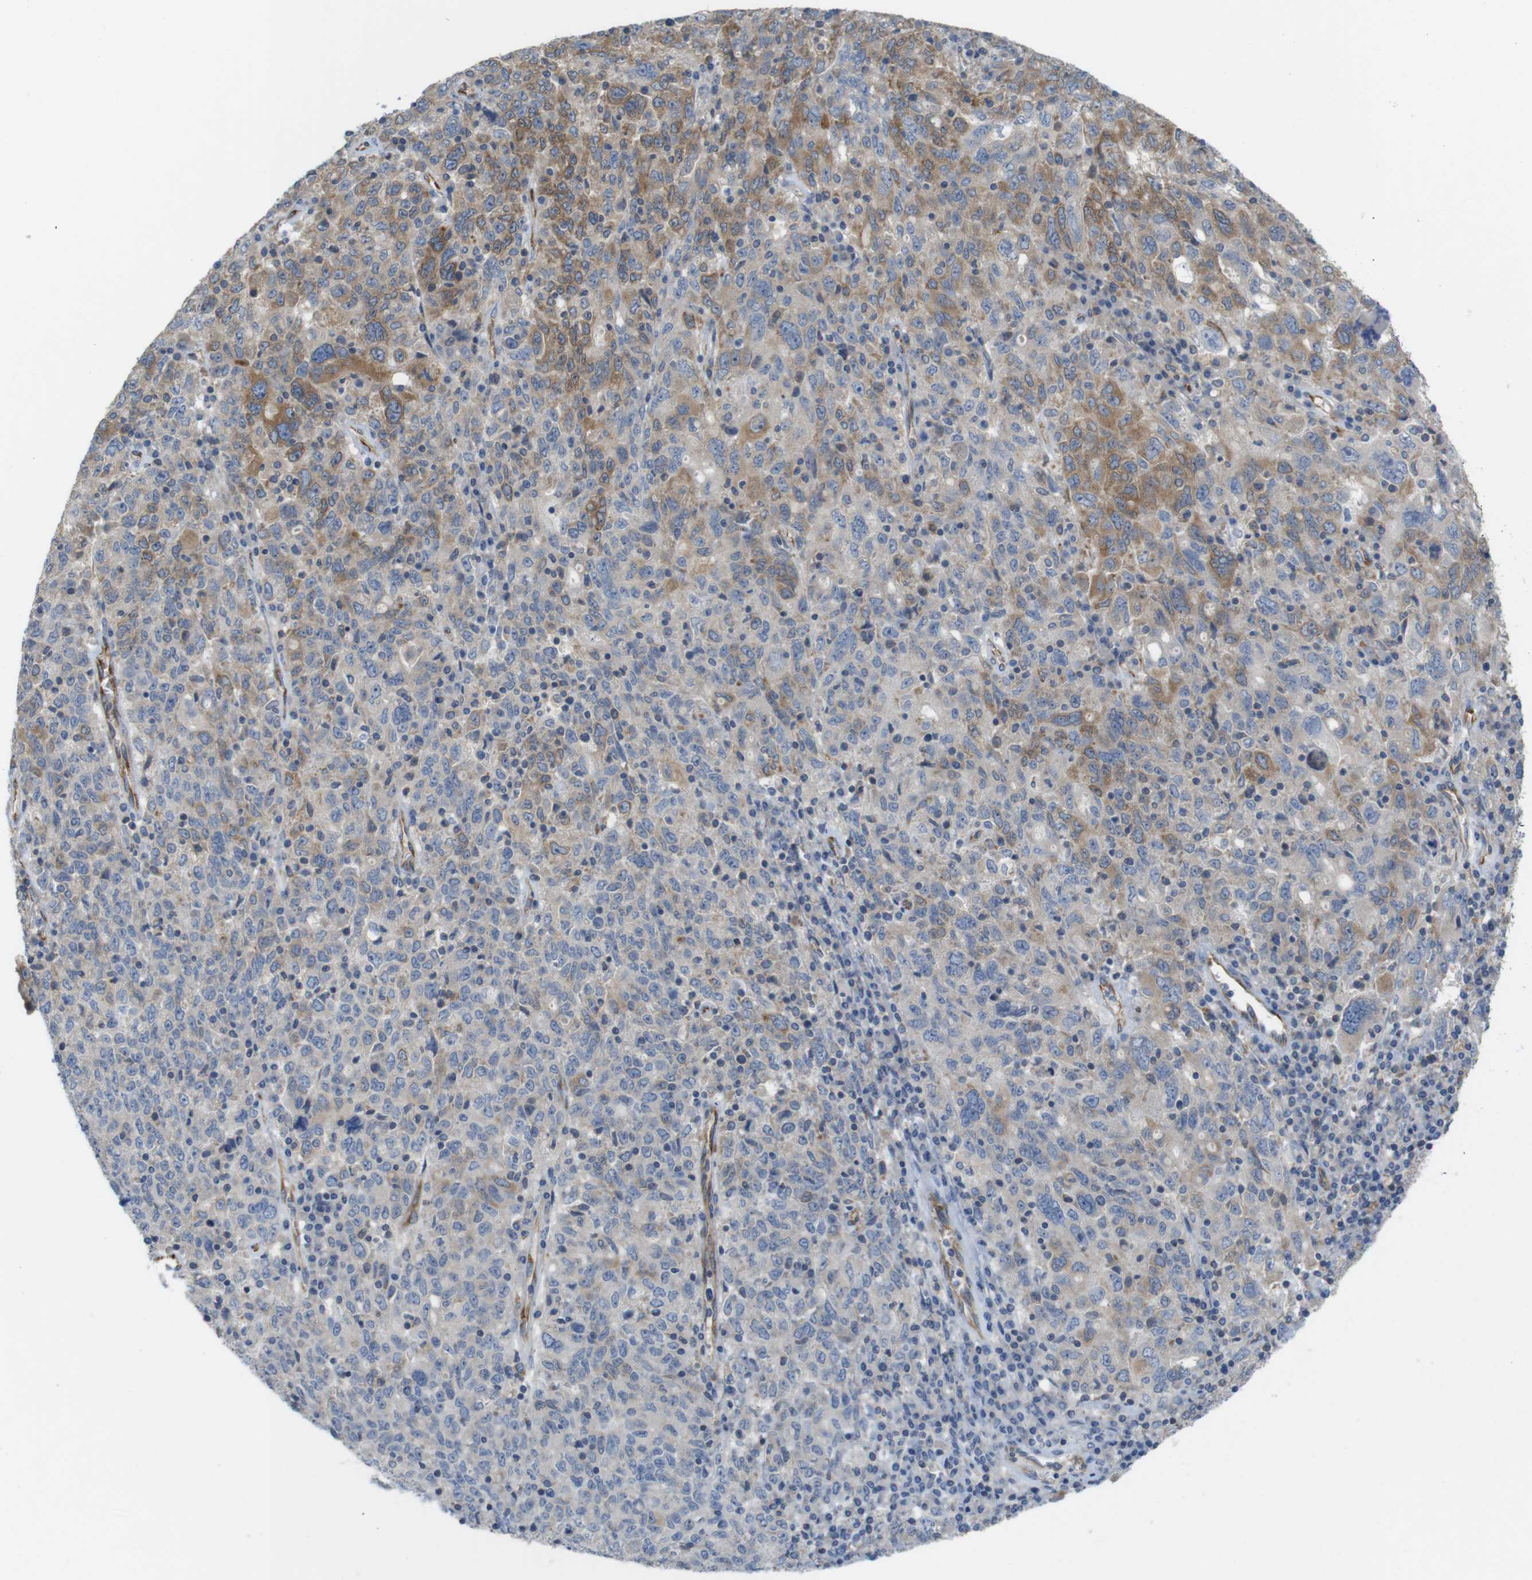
{"staining": {"intensity": "moderate", "quantity": "<25%", "location": "cytoplasmic/membranous"}, "tissue": "ovarian cancer", "cell_type": "Tumor cells", "image_type": "cancer", "snomed": [{"axis": "morphology", "description": "Carcinoma, endometroid"}, {"axis": "topography", "description": "Ovary"}], "caption": "Immunohistochemical staining of ovarian endometroid carcinoma reveals moderate cytoplasmic/membranous protein positivity in approximately <25% of tumor cells.", "gene": "PCNX2", "patient": {"sex": "female", "age": 62}}